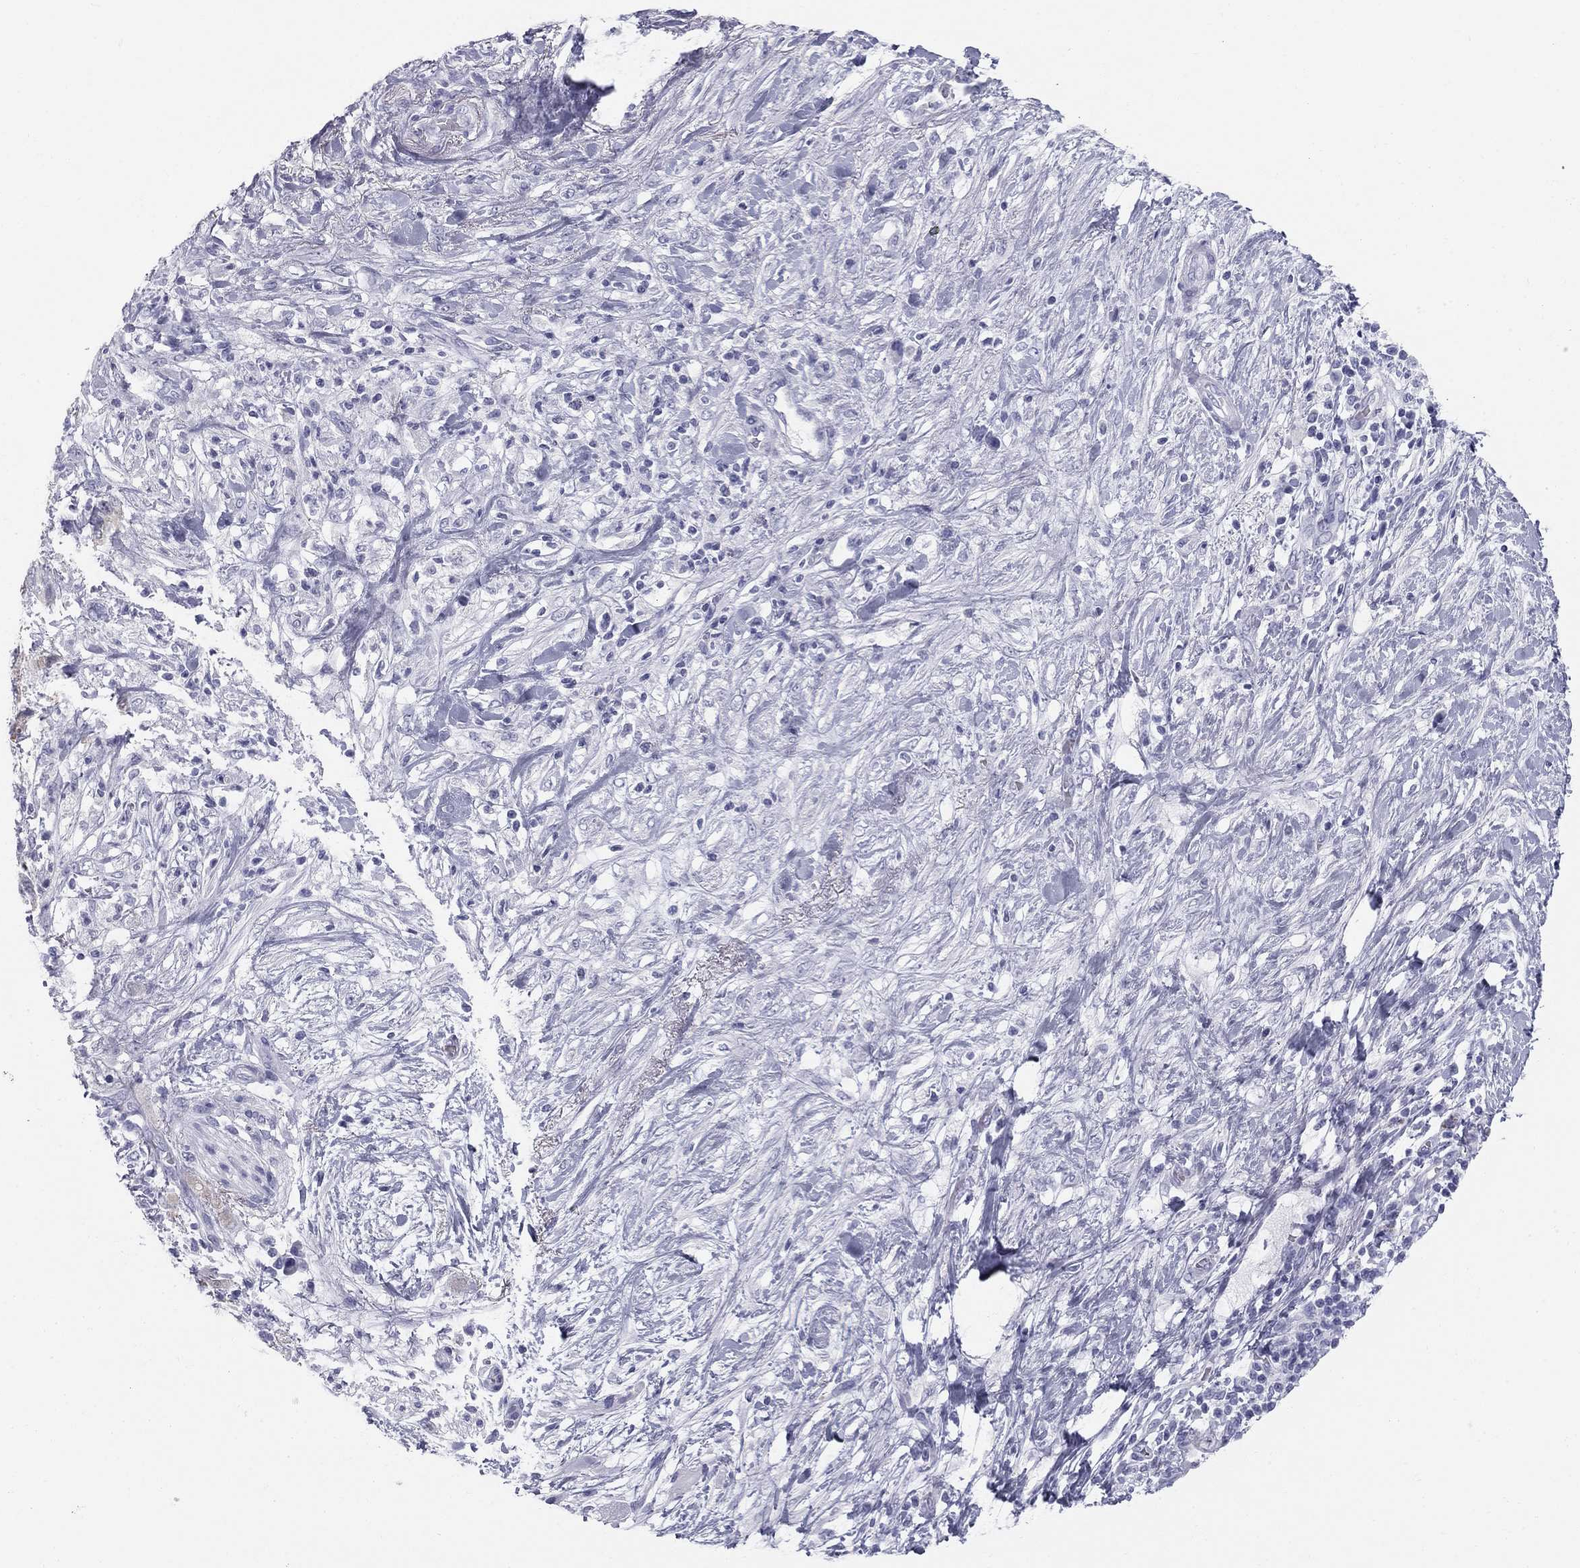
{"staining": {"intensity": "negative", "quantity": "none", "location": "none"}, "tissue": "pancreatic cancer", "cell_type": "Tumor cells", "image_type": "cancer", "snomed": [{"axis": "morphology", "description": "Adenocarcinoma, NOS"}, {"axis": "topography", "description": "Pancreas"}], "caption": "Tumor cells show no significant protein staining in adenocarcinoma (pancreatic).", "gene": "SULT2B1", "patient": {"sex": "female", "age": 72}}